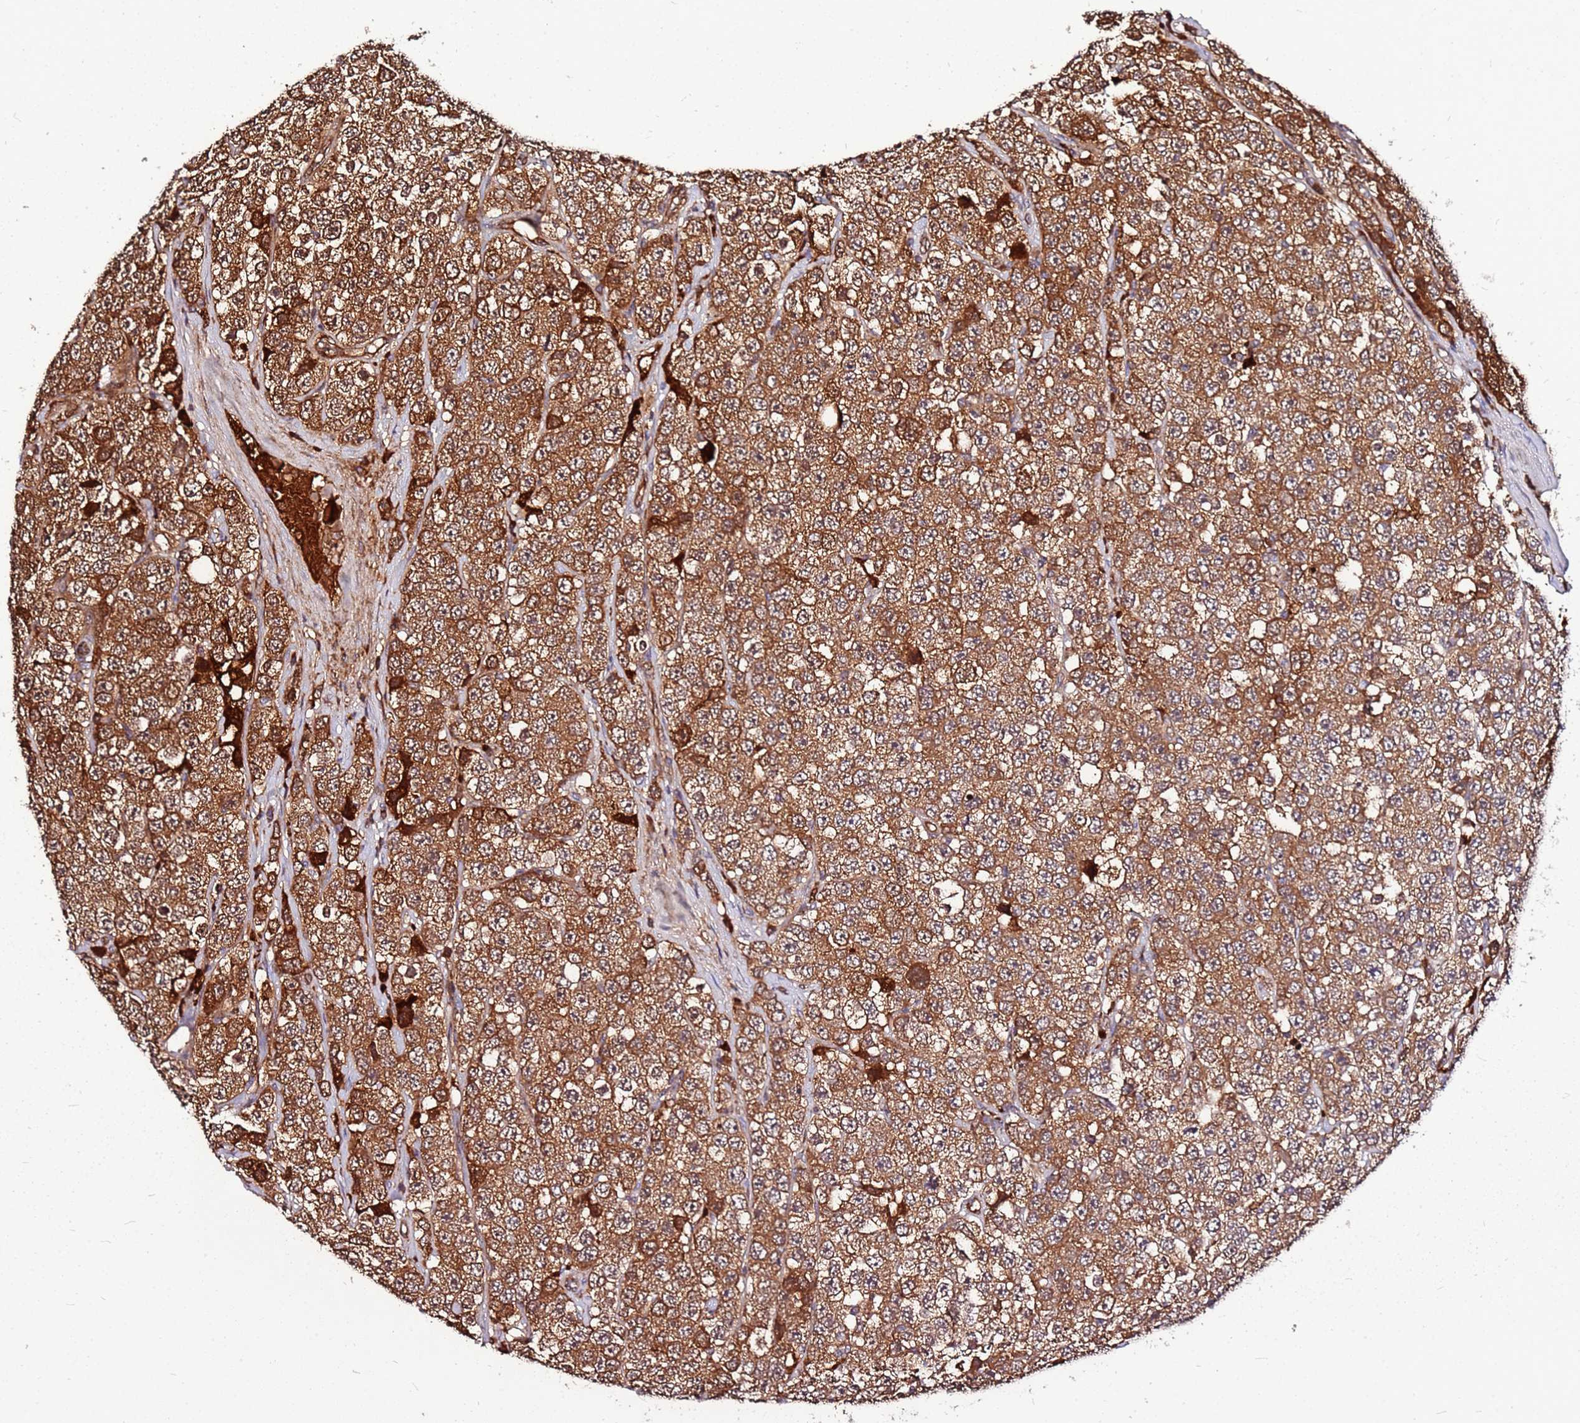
{"staining": {"intensity": "strong", "quantity": ">75%", "location": "cytoplasmic/membranous"}, "tissue": "testis cancer", "cell_type": "Tumor cells", "image_type": "cancer", "snomed": [{"axis": "morphology", "description": "Seminoma, NOS"}, {"axis": "topography", "description": "Testis"}], "caption": "IHC staining of testis cancer (seminoma), which reveals high levels of strong cytoplasmic/membranous positivity in about >75% of tumor cells indicating strong cytoplasmic/membranous protein staining. The staining was performed using DAB (brown) for protein detection and nuclei were counterstained in hematoxylin (blue).", "gene": "LYPLAL1", "patient": {"sex": "male", "age": 28}}